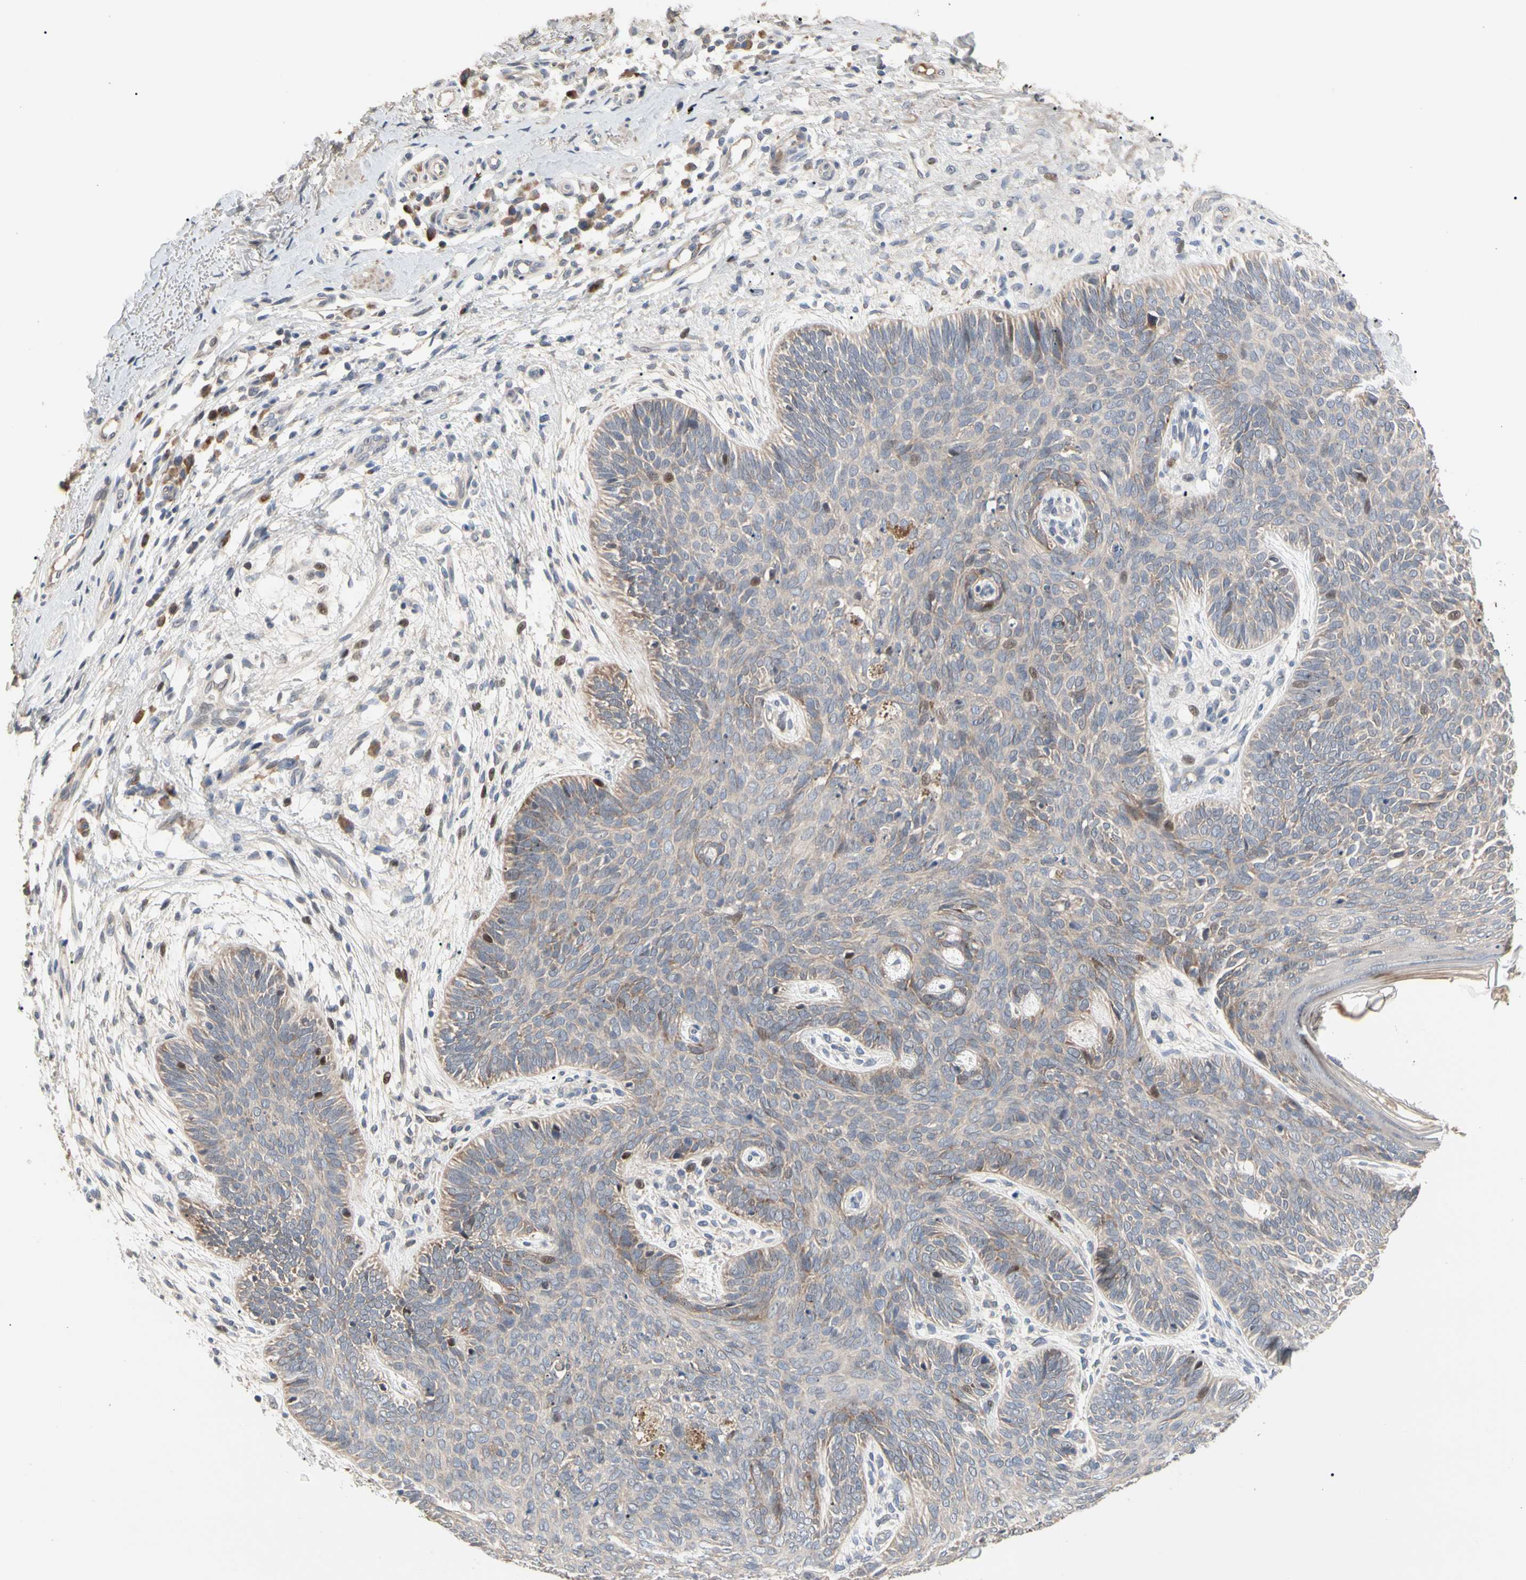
{"staining": {"intensity": "weak", "quantity": "25%-75%", "location": "cytoplasmic/membranous"}, "tissue": "skin cancer", "cell_type": "Tumor cells", "image_type": "cancer", "snomed": [{"axis": "morphology", "description": "Normal tissue, NOS"}, {"axis": "morphology", "description": "Basal cell carcinoma"}, {"axis": "topography", "description": "Skin"}], "caption": "DAB (3,3'-diaminobenzidine) immunohistochemical staining of human skin cancer (basal cell carcinoma) shows weak cytoplasmic/membranous protein positivity in approximately 25%-75% of tumor cells.", "gene": "HMGCR", "patient": {"sex": "male", "age": 52}}